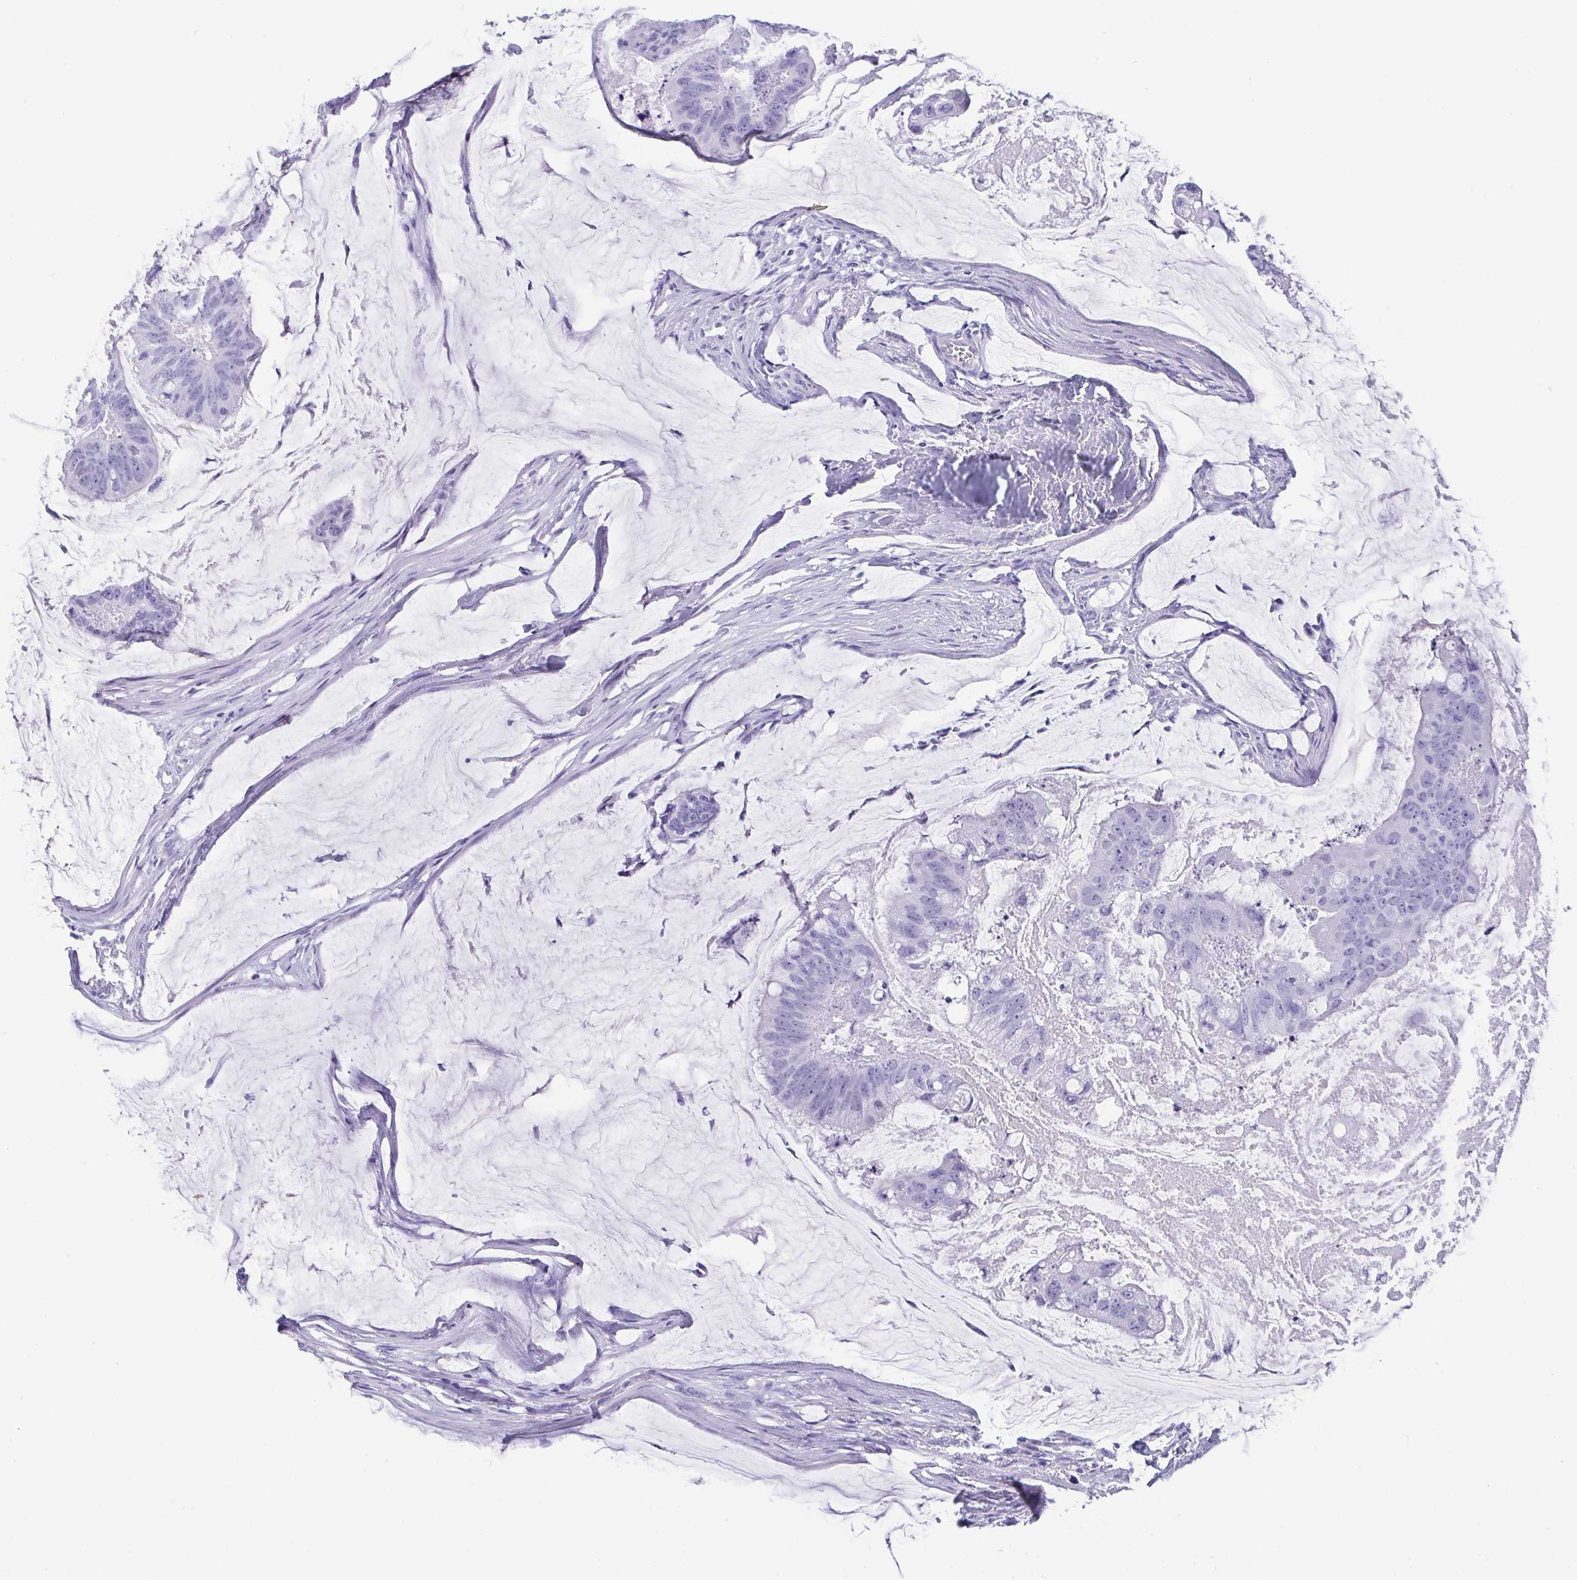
{"staining": {"intensity": "negative", "quantity": "none", "location": "none"}, "tissue": "colorectal cancer", "cell_type": "Tumor cells", "image_type": "cancer", "snomed": [{"axis": "morphology", "description": "Adenocarcinoma, NOS"}, {"axis": "topography", "description": "Colon"}], "caption": "A histopathology image of human adenocarcinoma (colorectal) is negative for staining in tumor cells.", "gene": "SCGN", "patient": {"sex": "male", "age": 62}}